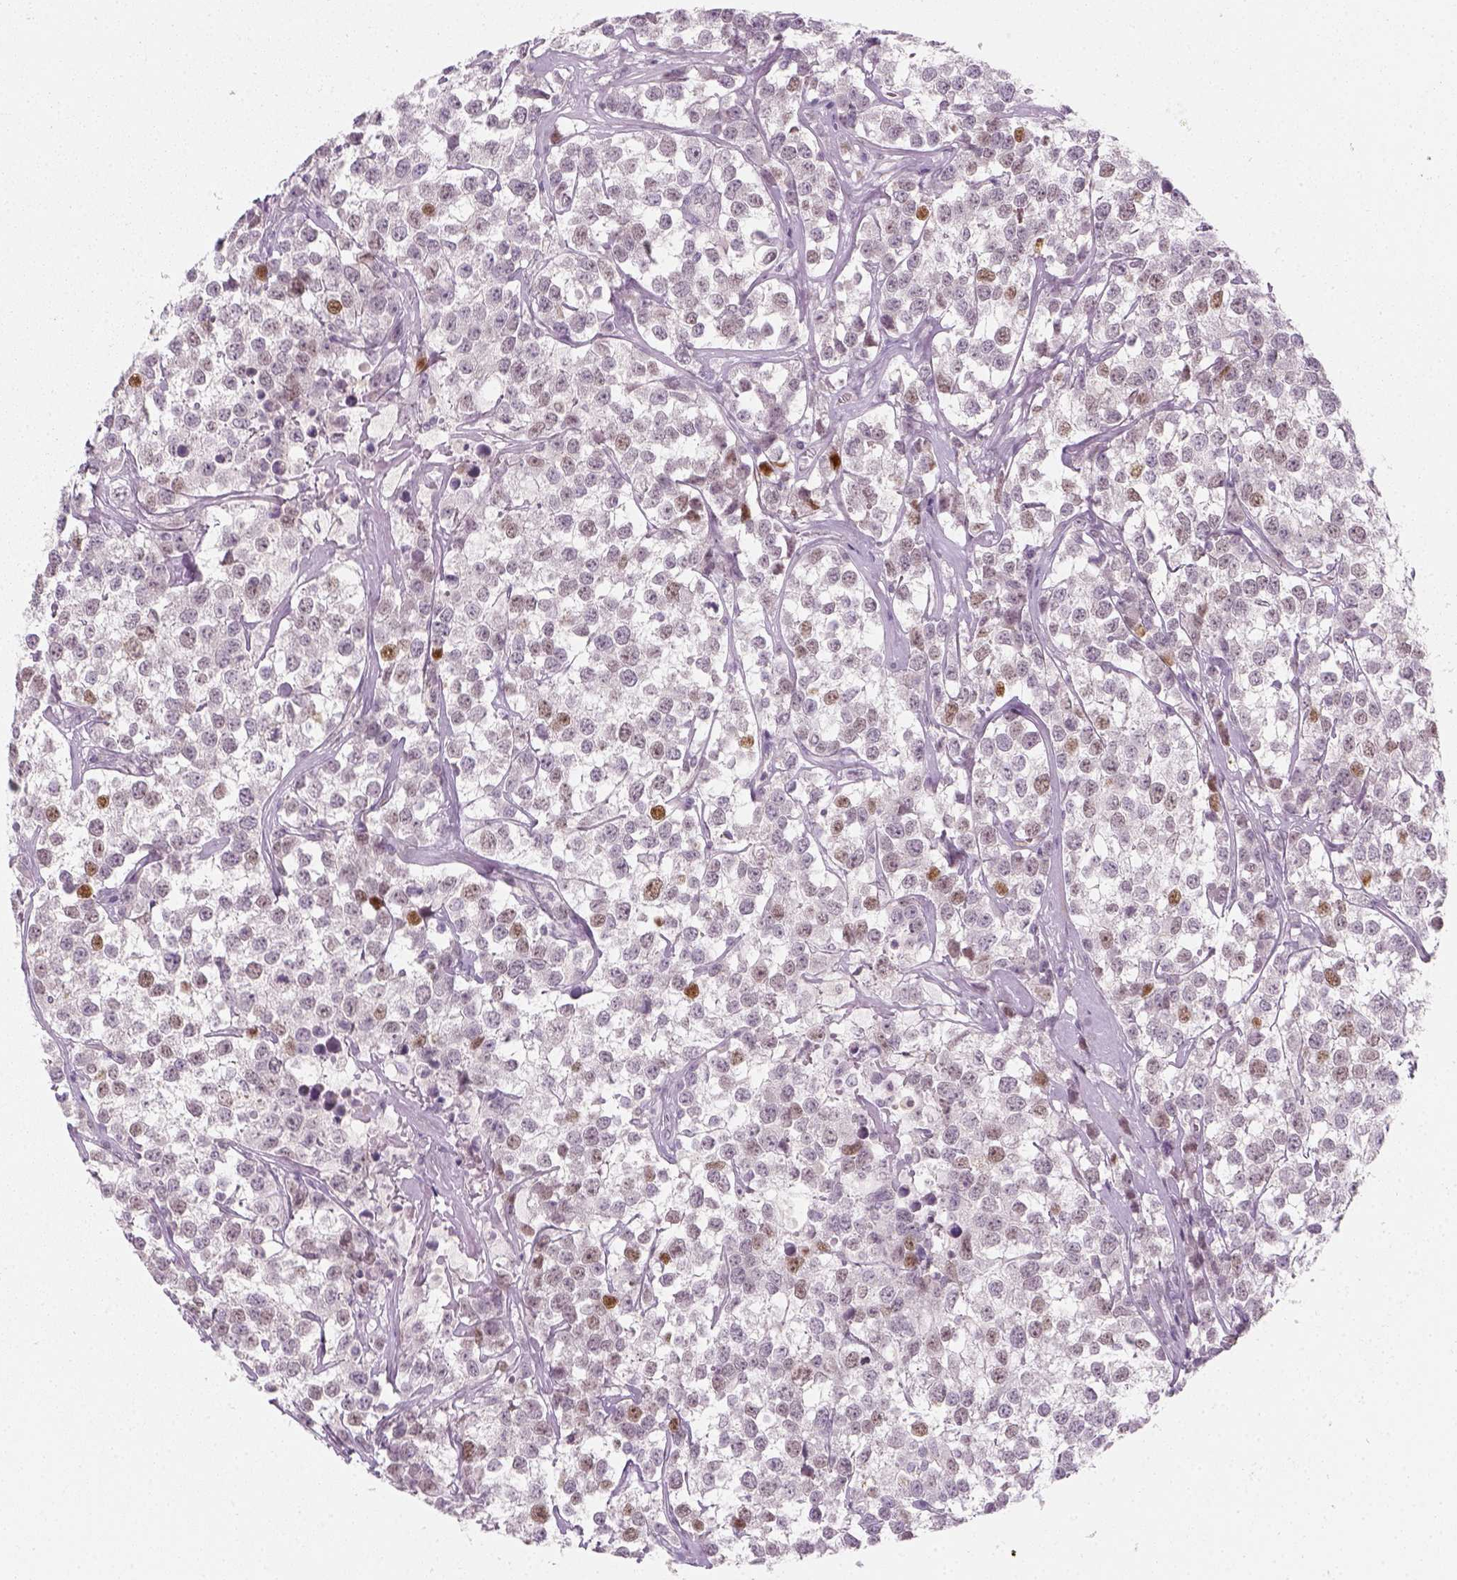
{"staining": {"intensity": "moderate", "quantity": "25%-75%", "location": "nuclear"}, "tissue": "testis cancer", "cell_type": "Tumor cells", "image_type": "cancer", "snomed": [{"axis": "morphology", "description": "Seminoma, NOS"}, {"axis": "topography", "description": "Testis"}], "caption": "This is a histology image of immunohistochemistry staining of testis seminoma, which shows moderate positivity in the nuclear of tumor cells.", "gene": "TP53", "patient": {"sex": "male", "age": 59}}